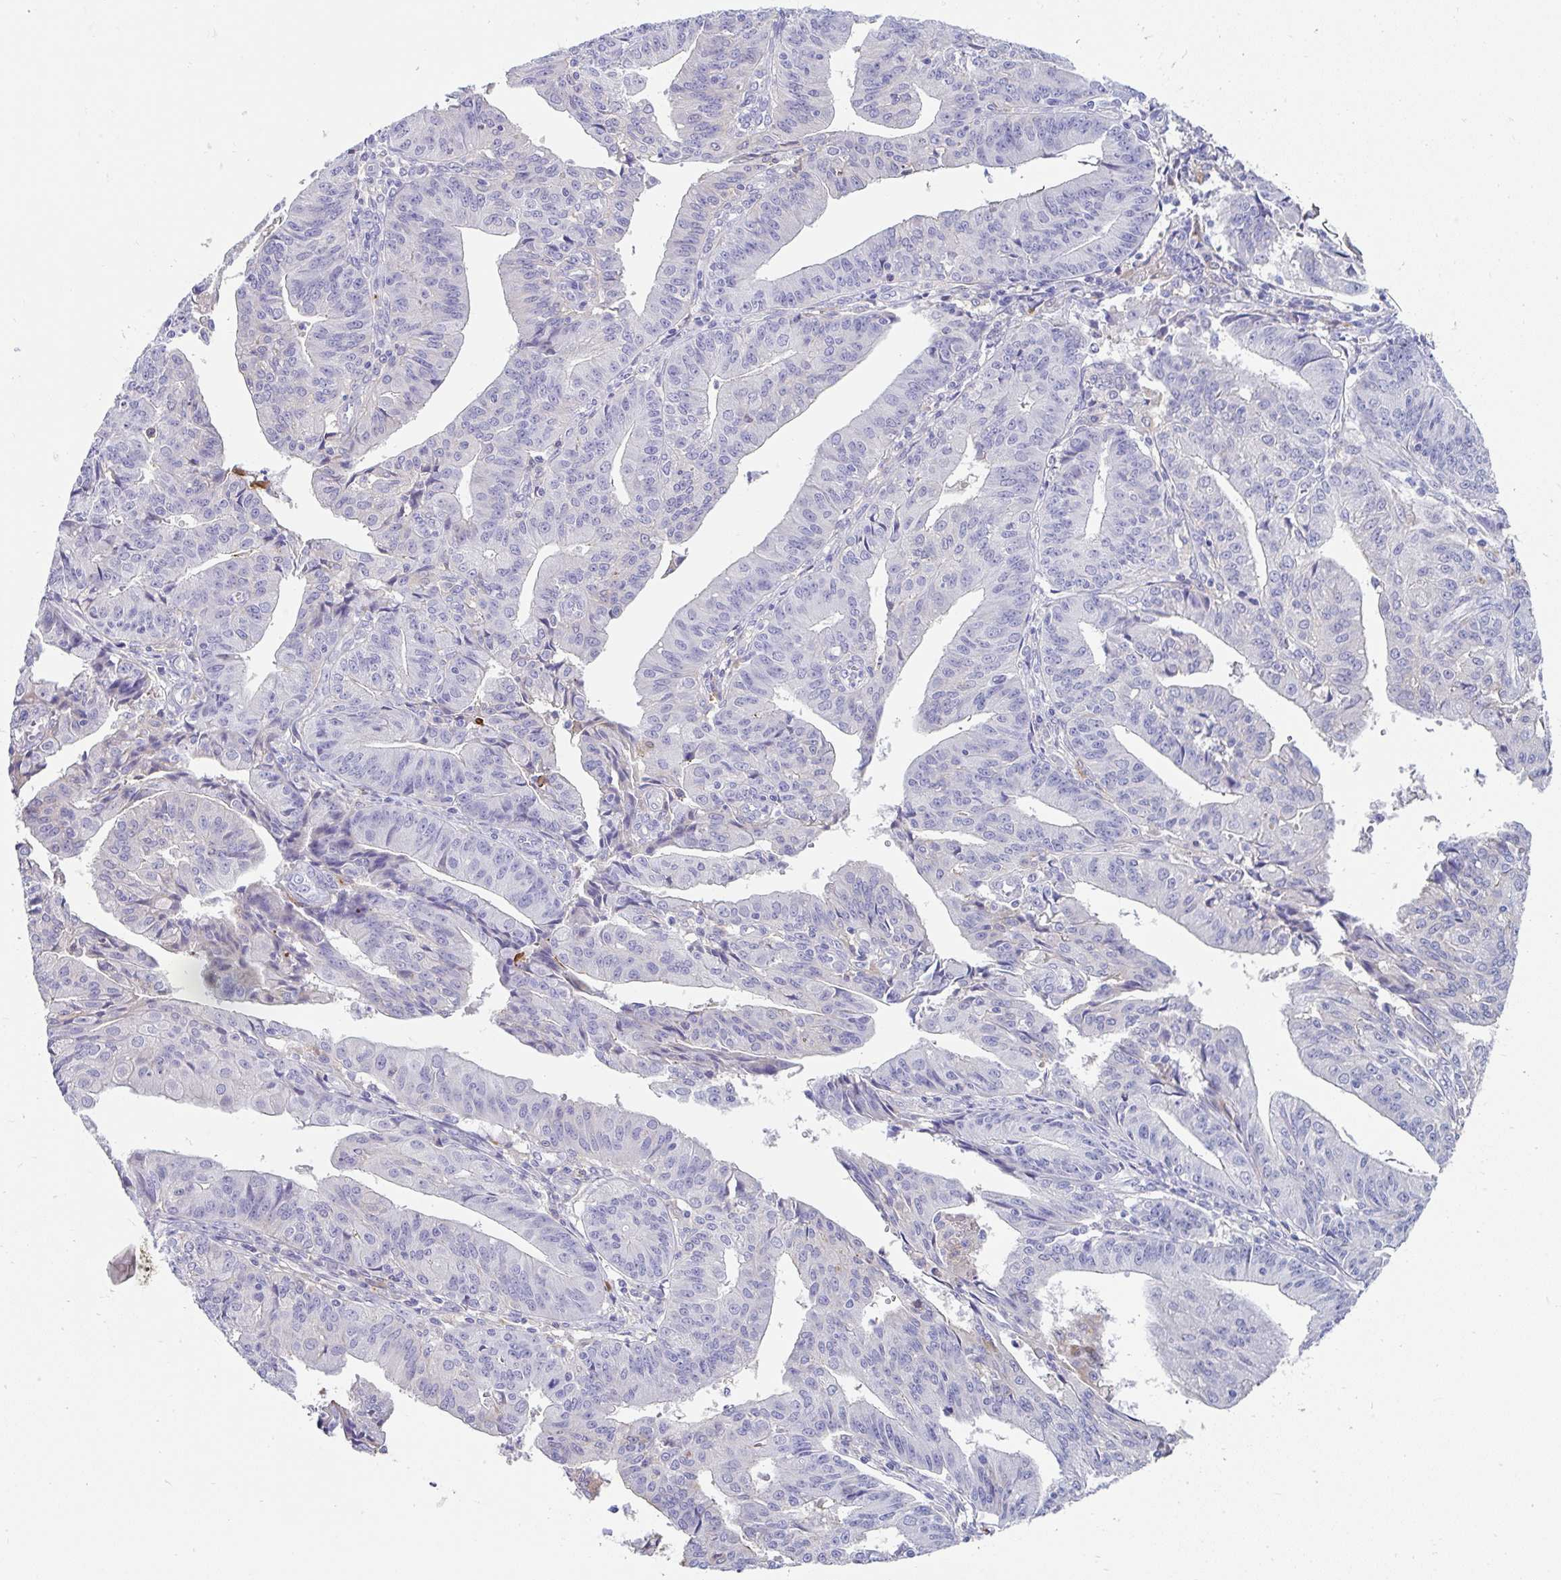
{"staining": {"intensity": "negative", "quantity": "none", "location": "none"}, "tissue": "endometrial cancer", "cell_type": "Tumor cells", "image_type": "cancer", "snomed": [{"axis": "morphology", "description": "Adenocarcinoma, NOS"}, {"axis": "topography", "description": "Endometrium"}], "caption": "This is a histopathology image of immunohistochemistry staining of endometrial cancer, which shows no staining in tumor cells.", "gene": "ZNF33A", "patient": {"sex": "female", "age": 56}}